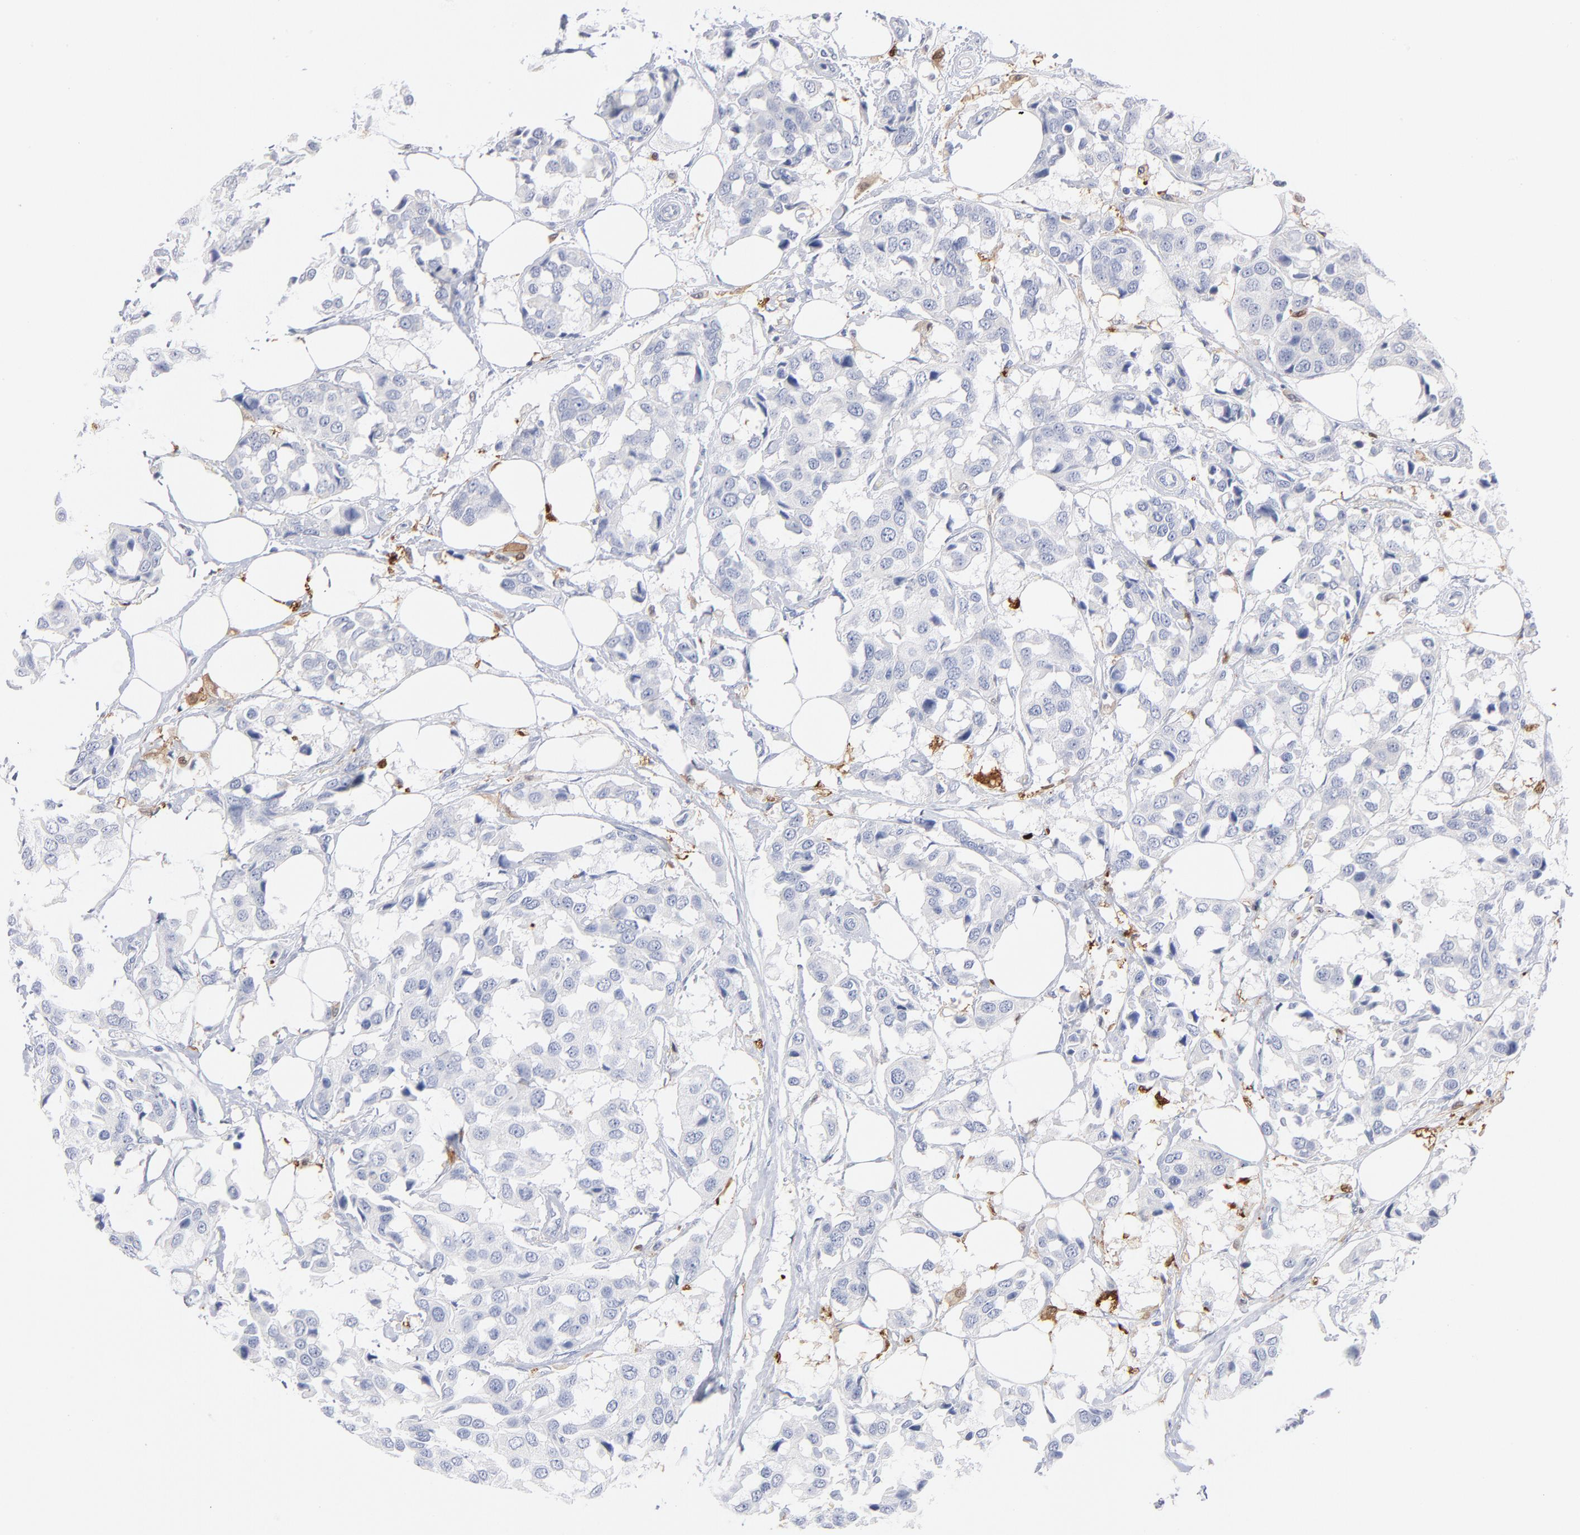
{"staining": {"intensity": "negative", "quantity": "none", "location": "none"}, "tissue": "breast cancer", "cell_type": "Tumor cells", "image_type": "cancer", "snomed": [{"axis": "morphology", "description": "Duct carcinoma"}, {"axis": "topography", "description": "Breast"}], "caption": "High power microscopy histopathology image of an IHC micrograph of breast cancer, revealing no significant staining in tumor cells. (IHC, brightfield microscopy, high magnification).", "gene": "IFIT2", "patient": {"sex": "female", "age": 80}}